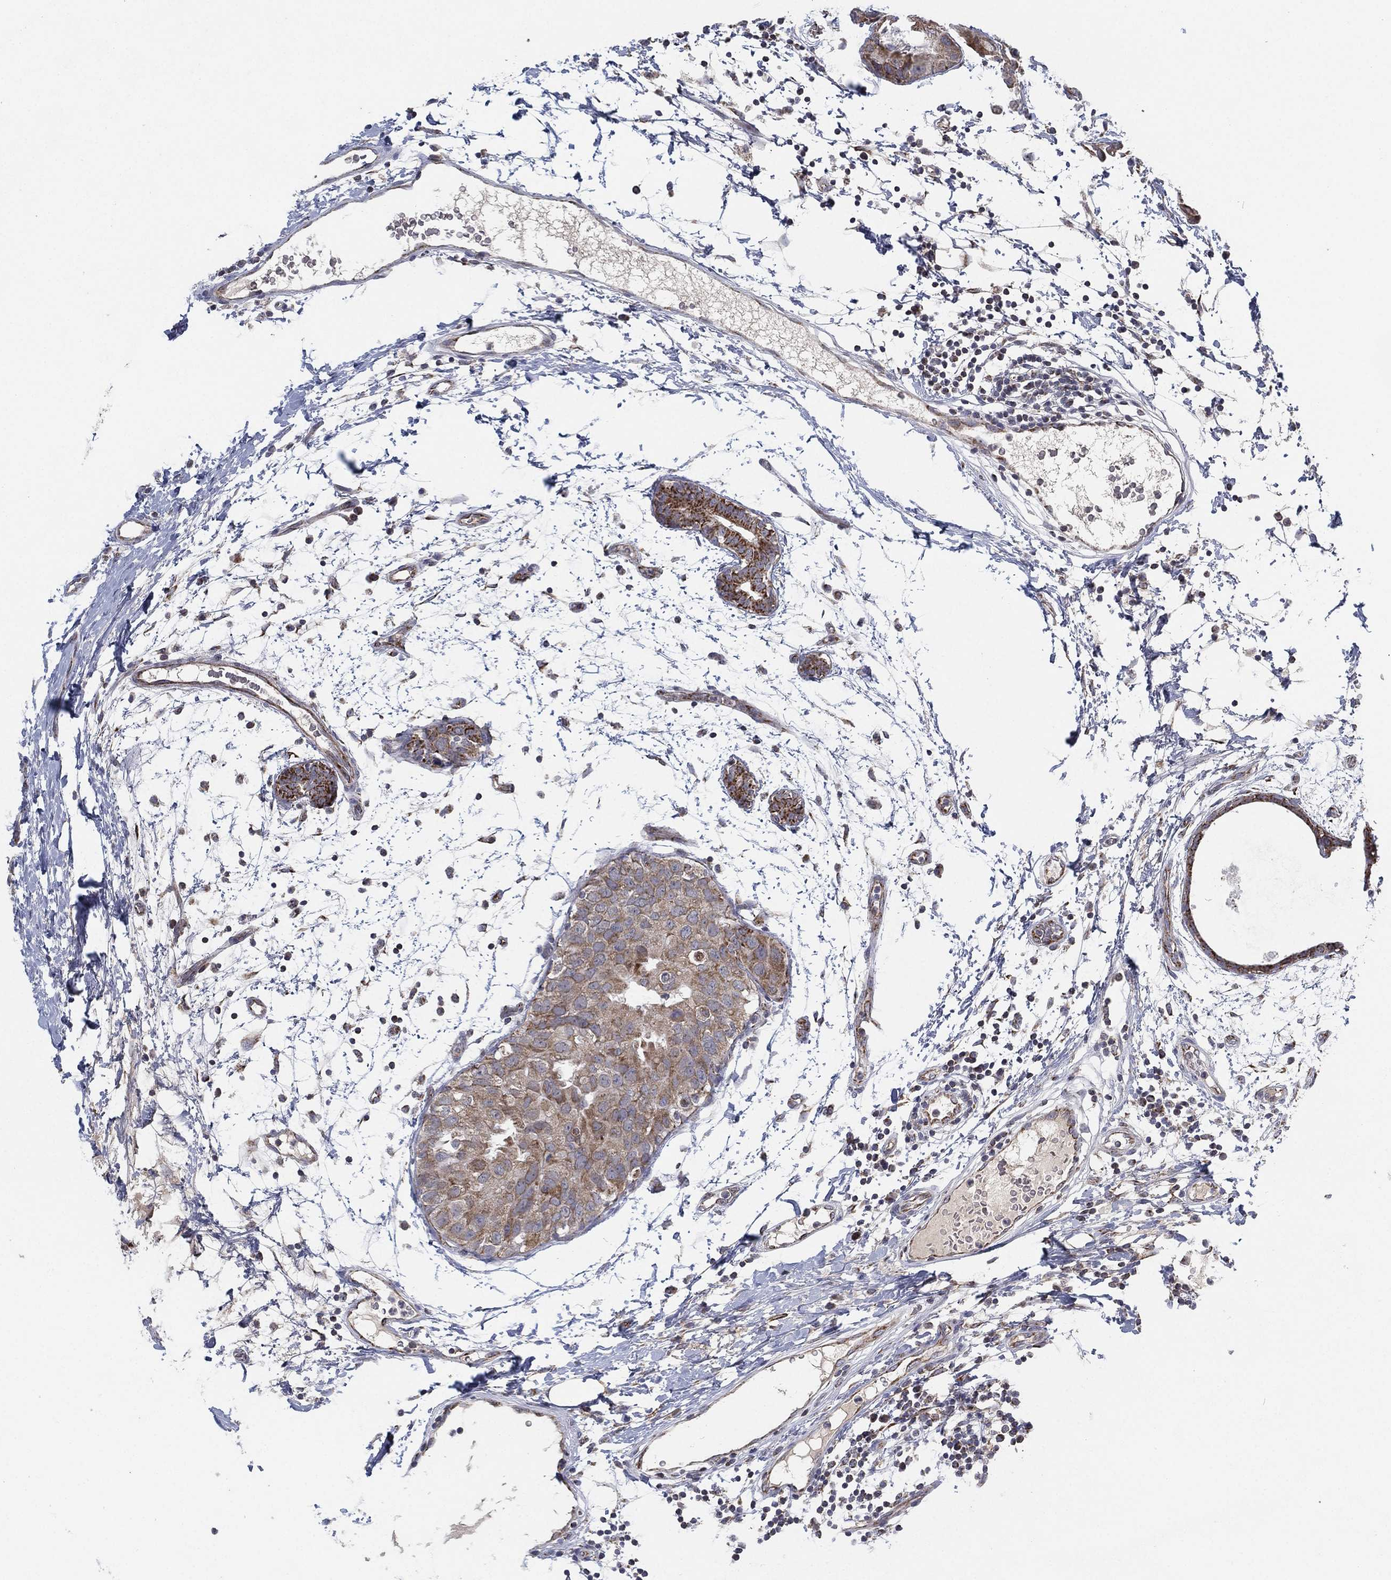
{"staining": {"intensity": "weak", "quantity": "25%-75%", "location": "cytoplasmic/membranous"}, "tissue": "breast cancer", "cell_type": "Tumor cells", "image_type": "cancer", "snomed": [{"axis": "morphology", "description": "Normal tissue, NOS"}, {"axis": "morphology", "description": "Duct carcinoma"}, {"axis": "topography", "description": "Breast"}], "caption": "A photomicrograph showing weak cytoplasmic/membranous expression in about 25%-75% of tumor cells in infiltrating ductal carcinoma (breast), as visualized by brown immunohistochemical staining.", "gene": "PSMG4", "patient": {"sex": "female", "age": 40}}